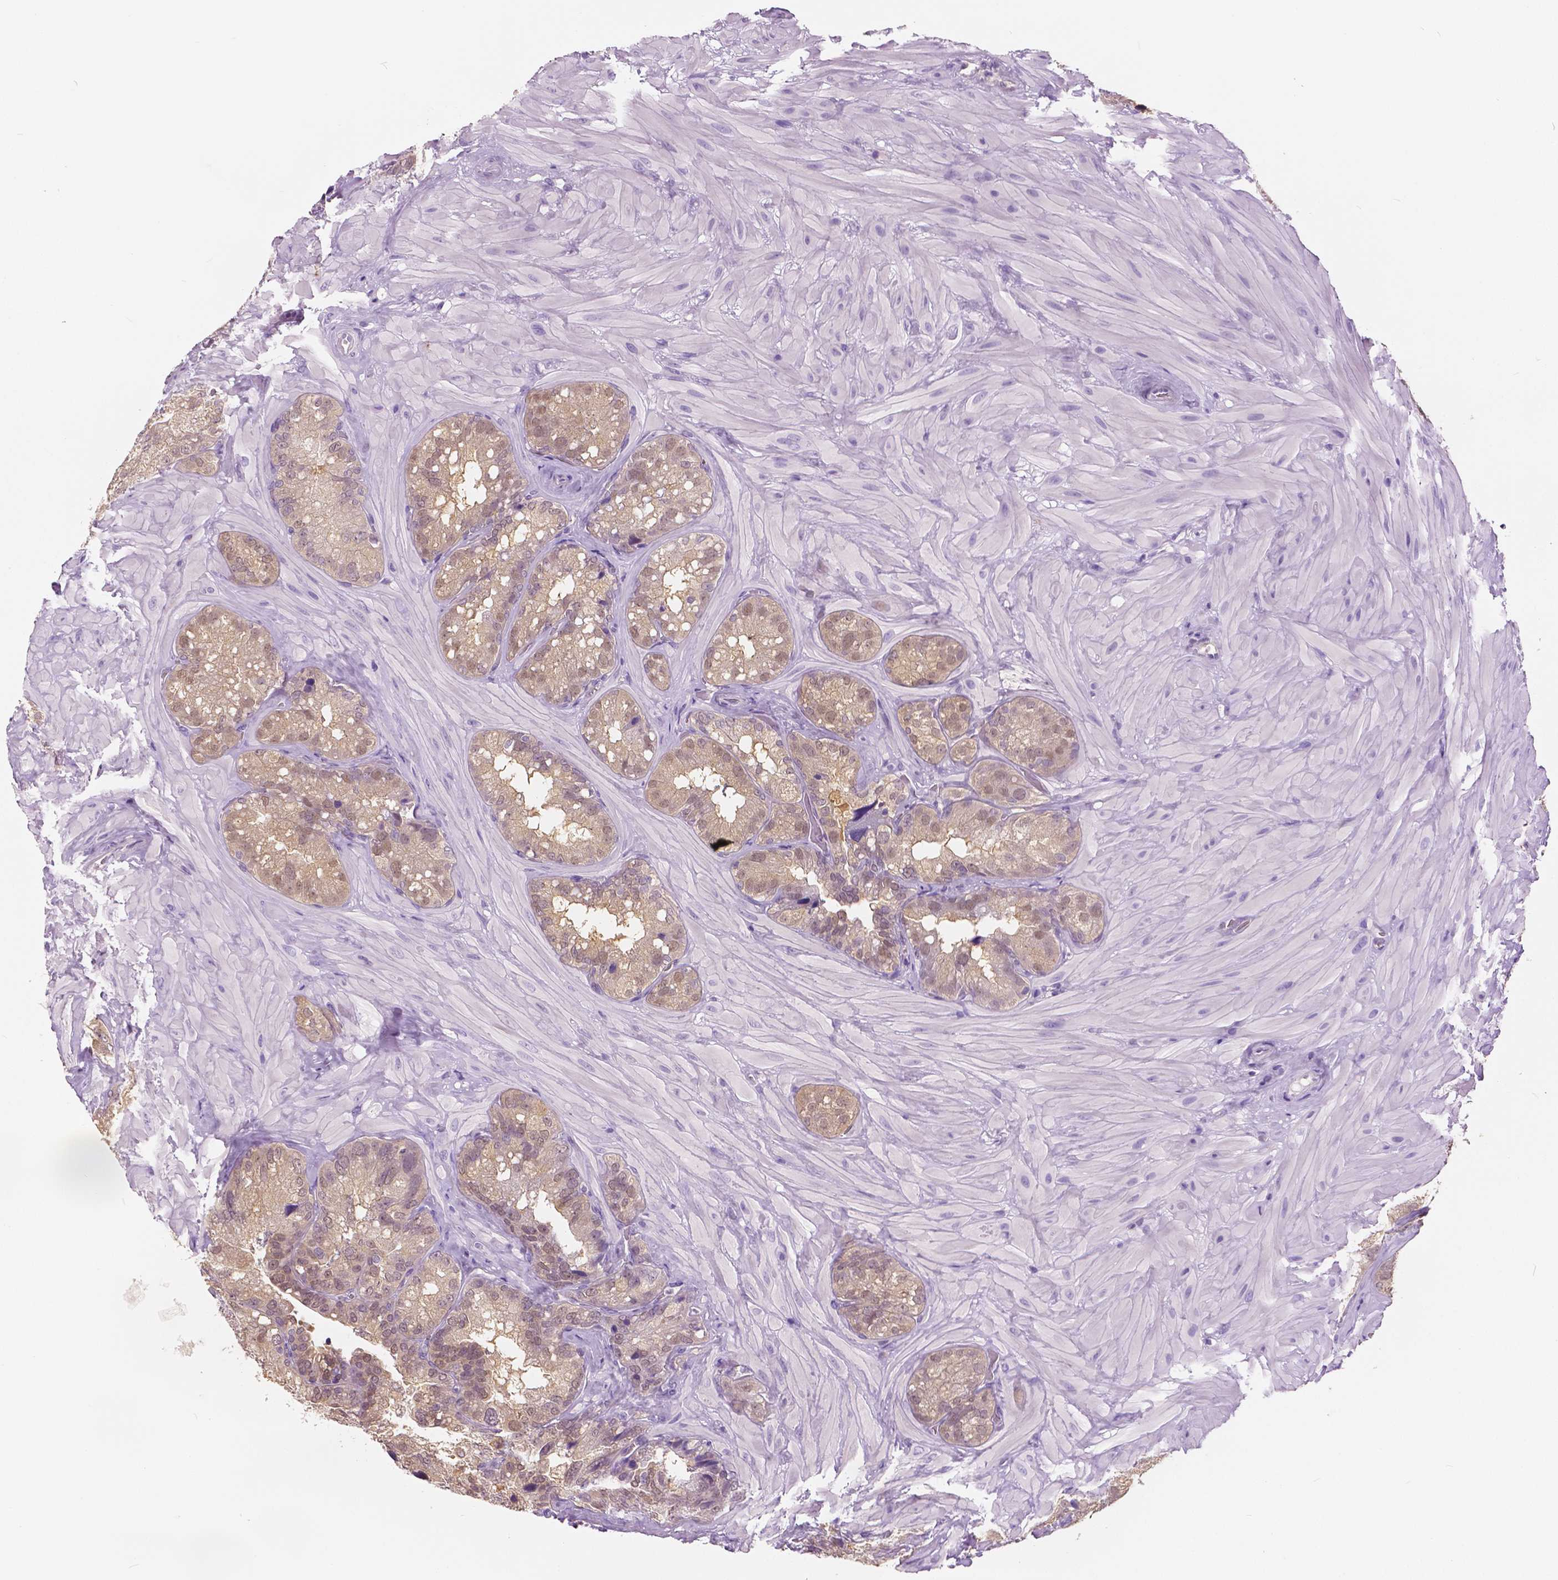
{"staining": {"intensity": "weak", "quantity": "25%-75%", "location": "cytoplasmic/membranous,nuclear"}, "tissue": "seminal vesicle", "cell_type": "Glandular cells", "image_type": "normal", "snomed": [{"axis": "morphology", "description": "Normal tissue, NOS"}, {"axis": "topography", "description": "Seminal veicle"}], "caption": "The photomicrograph shows a brown stain indicating the presence of a protein in the cytoplasmic/membranous,nuclear of glandular cells in seminal vesicle. (DAB = brown stain, brightfield microscopy at high magnification).", "gene": "TKFC", "patient": {"sex": "male", "age": 60}}